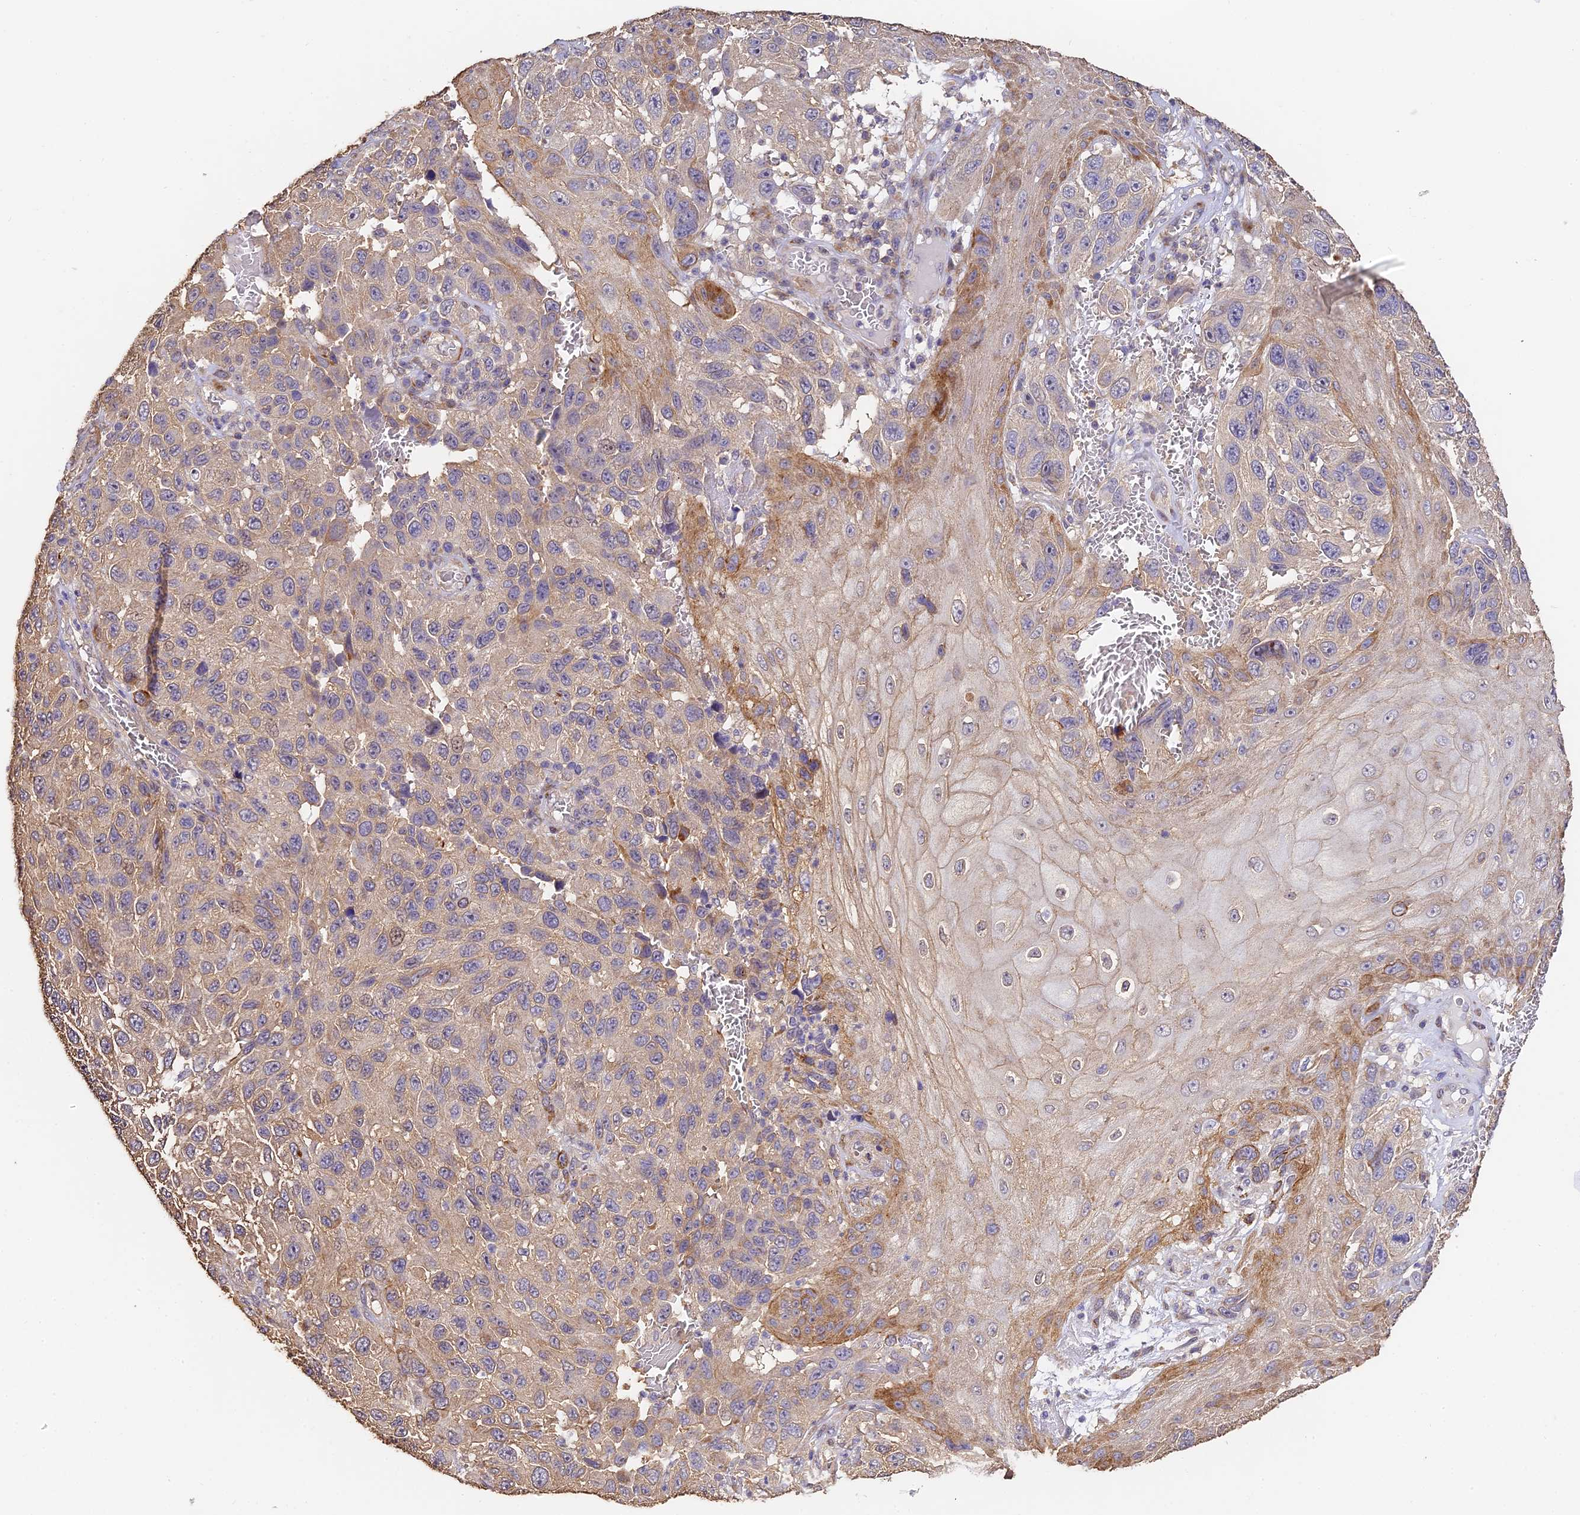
{"staining": {"intensity": "weak", "quantity": "<25%", "location": "cytoplasmic/membranous"}, "tissue": "melanoma", "cell_type": "Tumor cells", "image_type": "cancer", "snomed": [{"axis": "morphology", "description": "Normal tissue, NOS"}, {"axis": "morphology", "description": "Malignant melanoma, NOS"}, {"axis": "topography", "description": "Skin"}], "caption": "There is no significant expression in tumor cells of malignant melanoma.", "gene": "SLC11A1", "patient": {"sex": "female", "age": 96}}